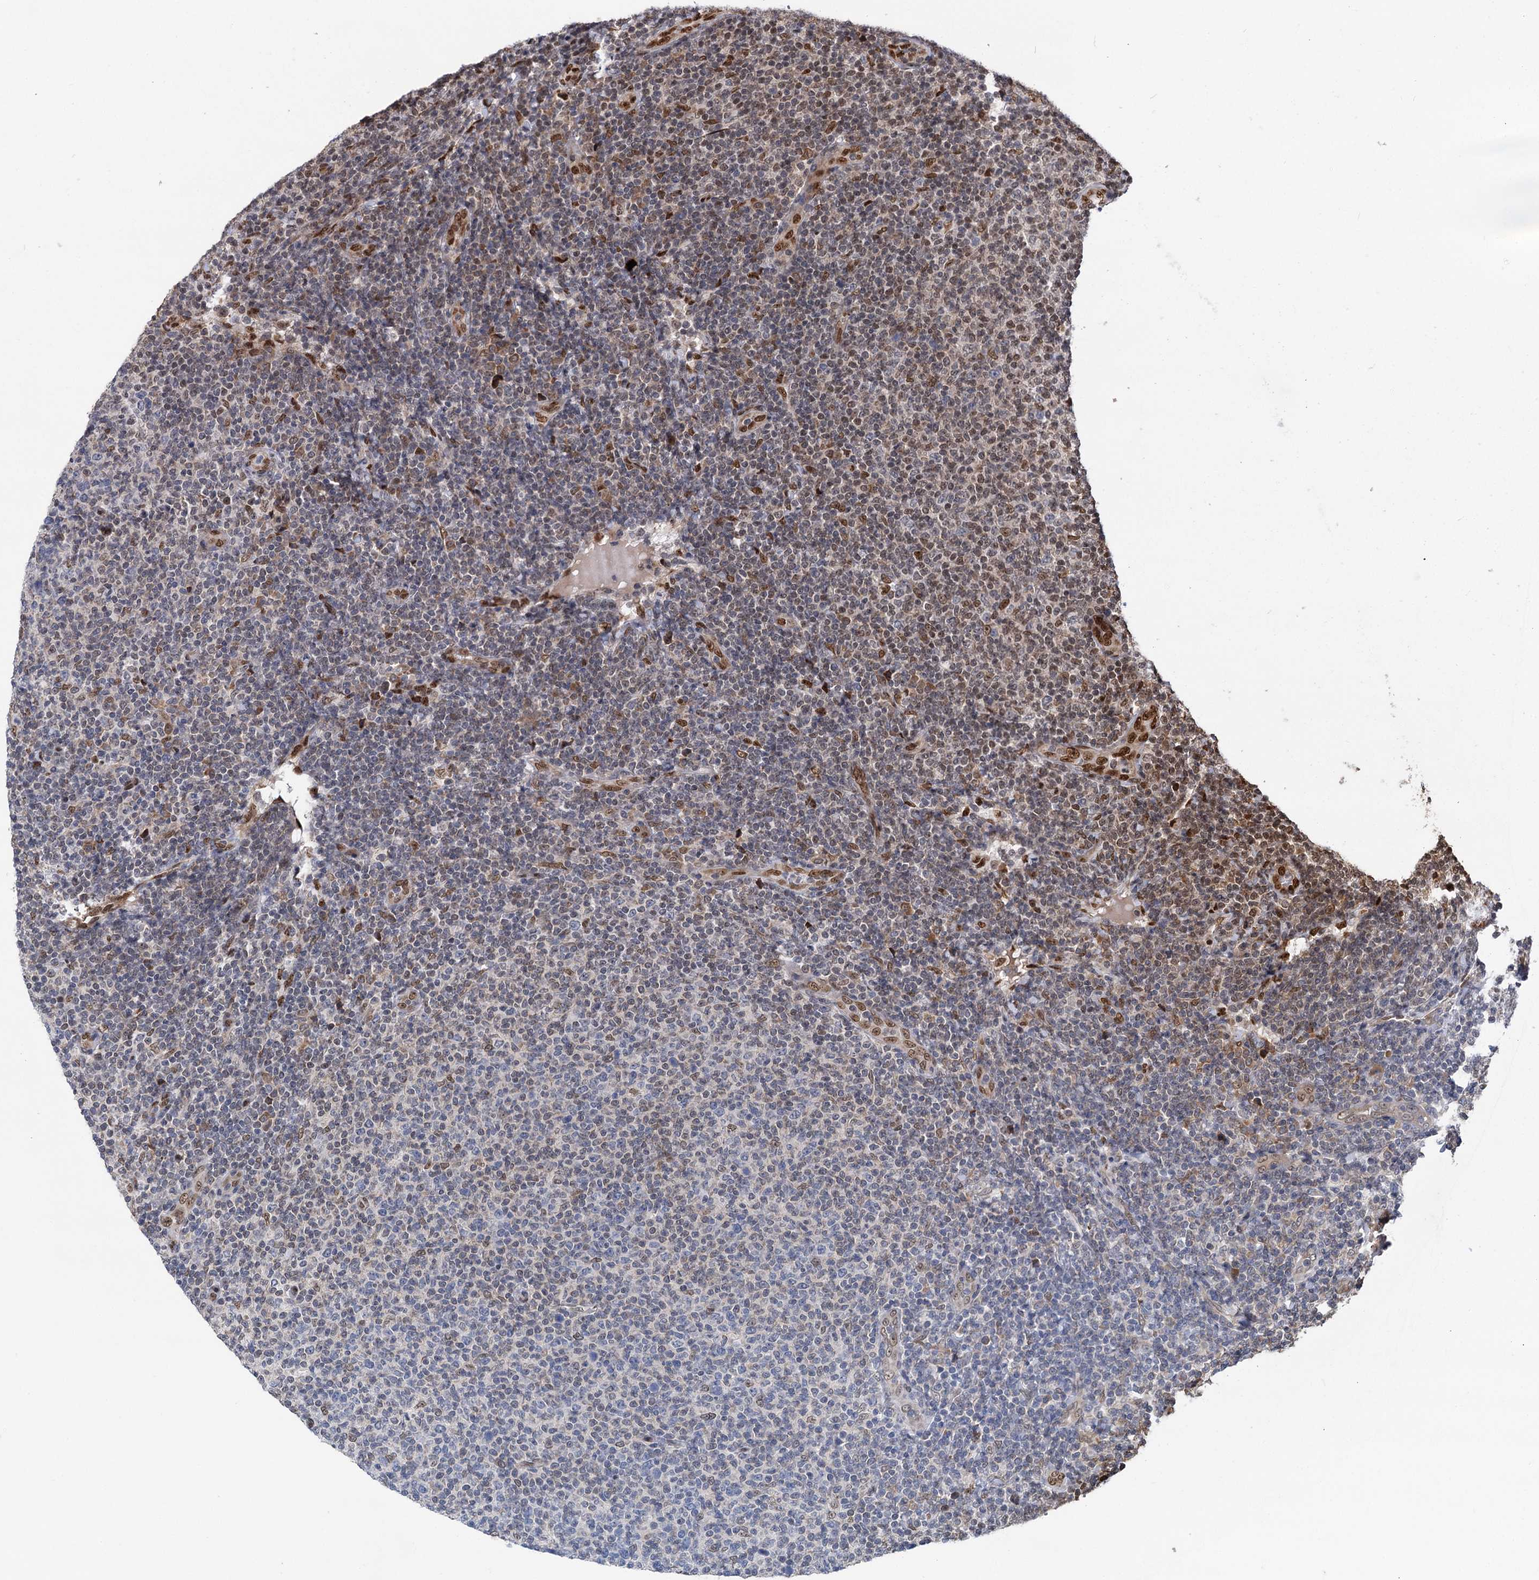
{"staining": {"intensity": "negative", "quantity": "none", "location": "none"}, "tissue": "lymphoma", "cell_type": "Tumor cells", "image_type": "cancer", "snomed": [{"axis": "morphology", "description": "Malignant lymphoma, non-Hodgkin's type, Low grade"}, {"axis": "topography", "description": "Lymph node"}], "caption": "Human low-grade malignant lymphoma, non-Hodgkin's type stained for a protein using IHC exhibits no staining in tumor cells.", "gene": "MESD", "patient": {"sex": "male", "age": 66}}